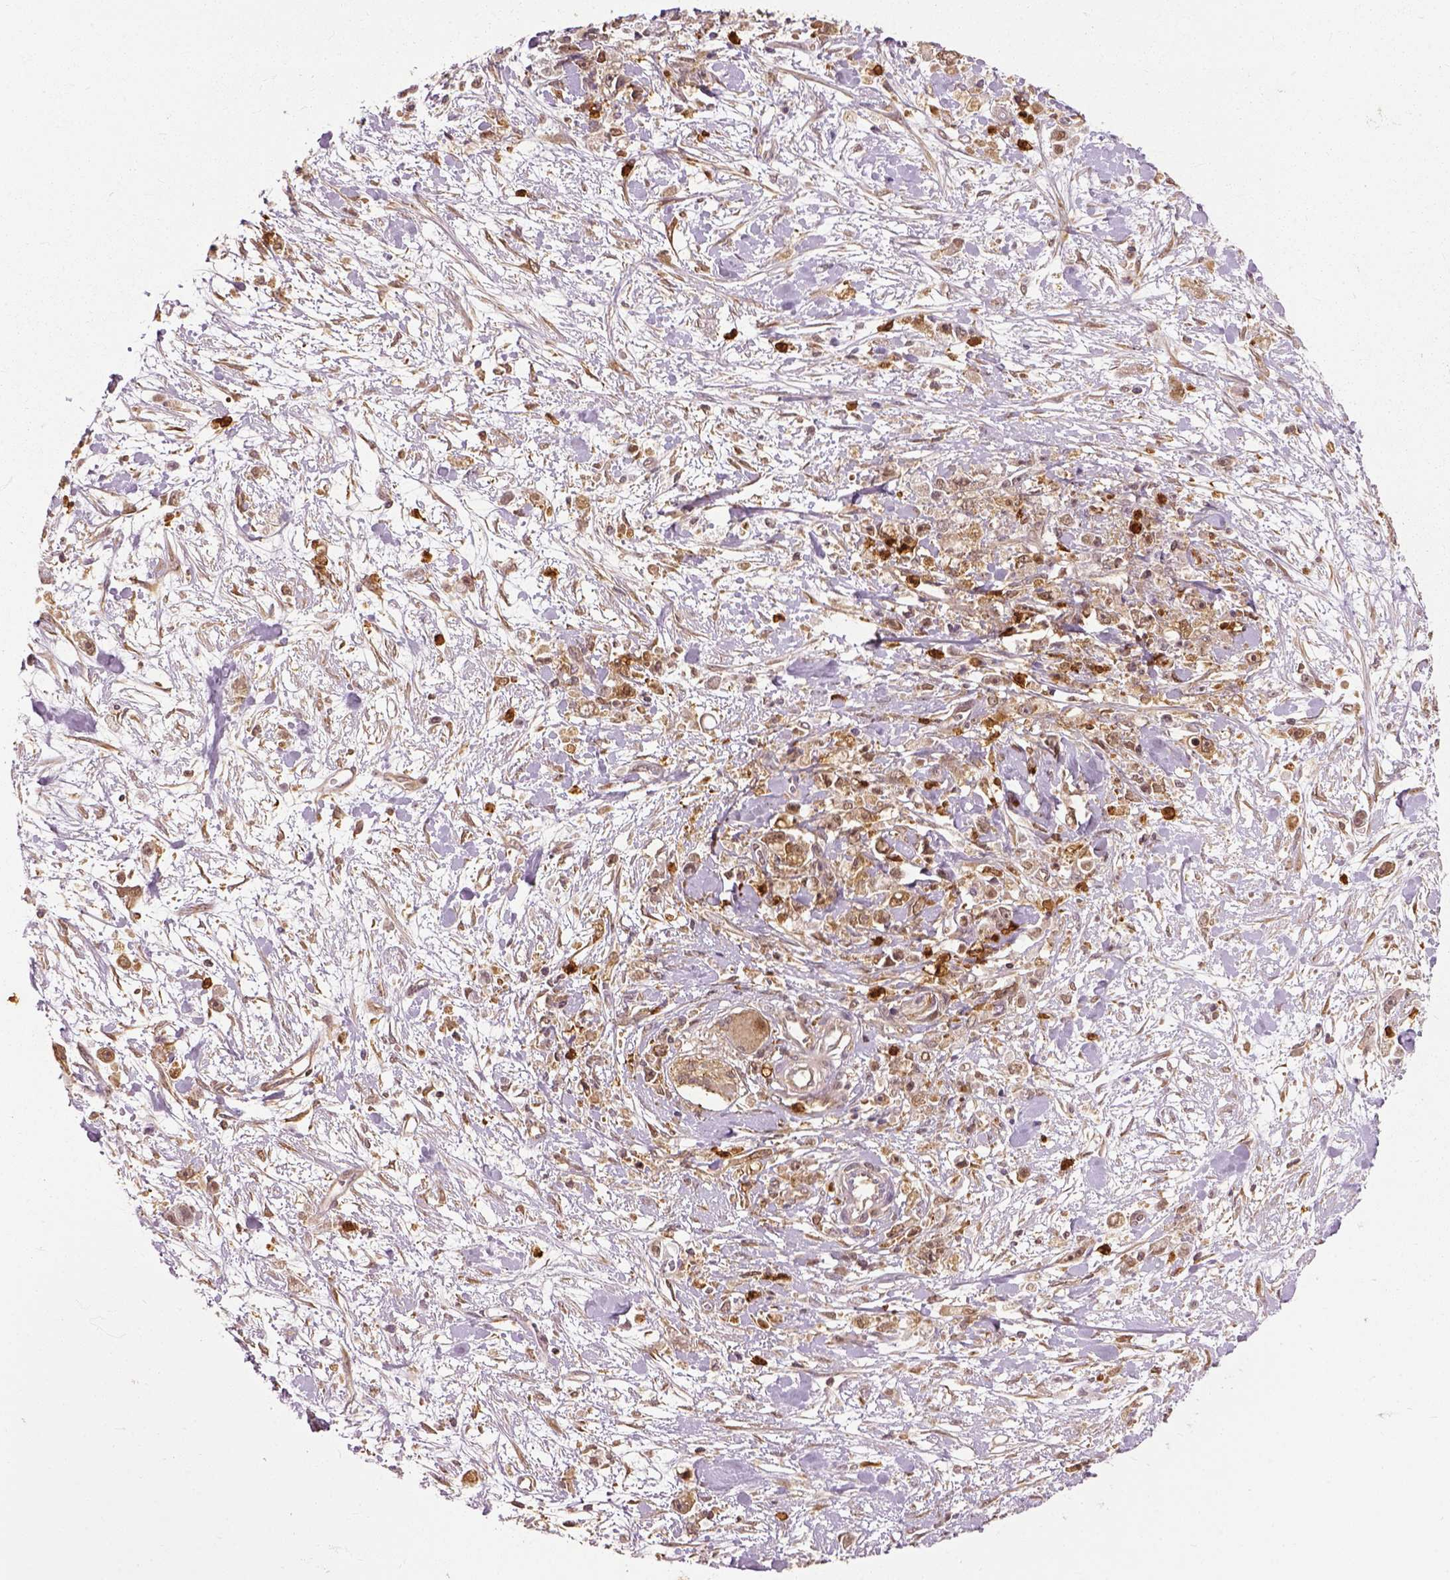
{"staining": {"intensity": "moderate", "quantity": ">75%", "location": "cytoplasmic/membranous"}, "tissue": "stomach cancer", "cell_type": "Tumor cells", "image_type": "cancer", "snomed": [{"axis": "morphology", "description": "Adenocarcinoma, NOS"}, {"axis": "topography", "description": "Stomach"}], "caption": "This is a histology image of IHC staining of stomach adenocarcinoma, which shows moderate staining in the cytoplasmic/membranous of tumor cells.", "gene": "GPI", "patient": {"sex": "female", "age": 59}}